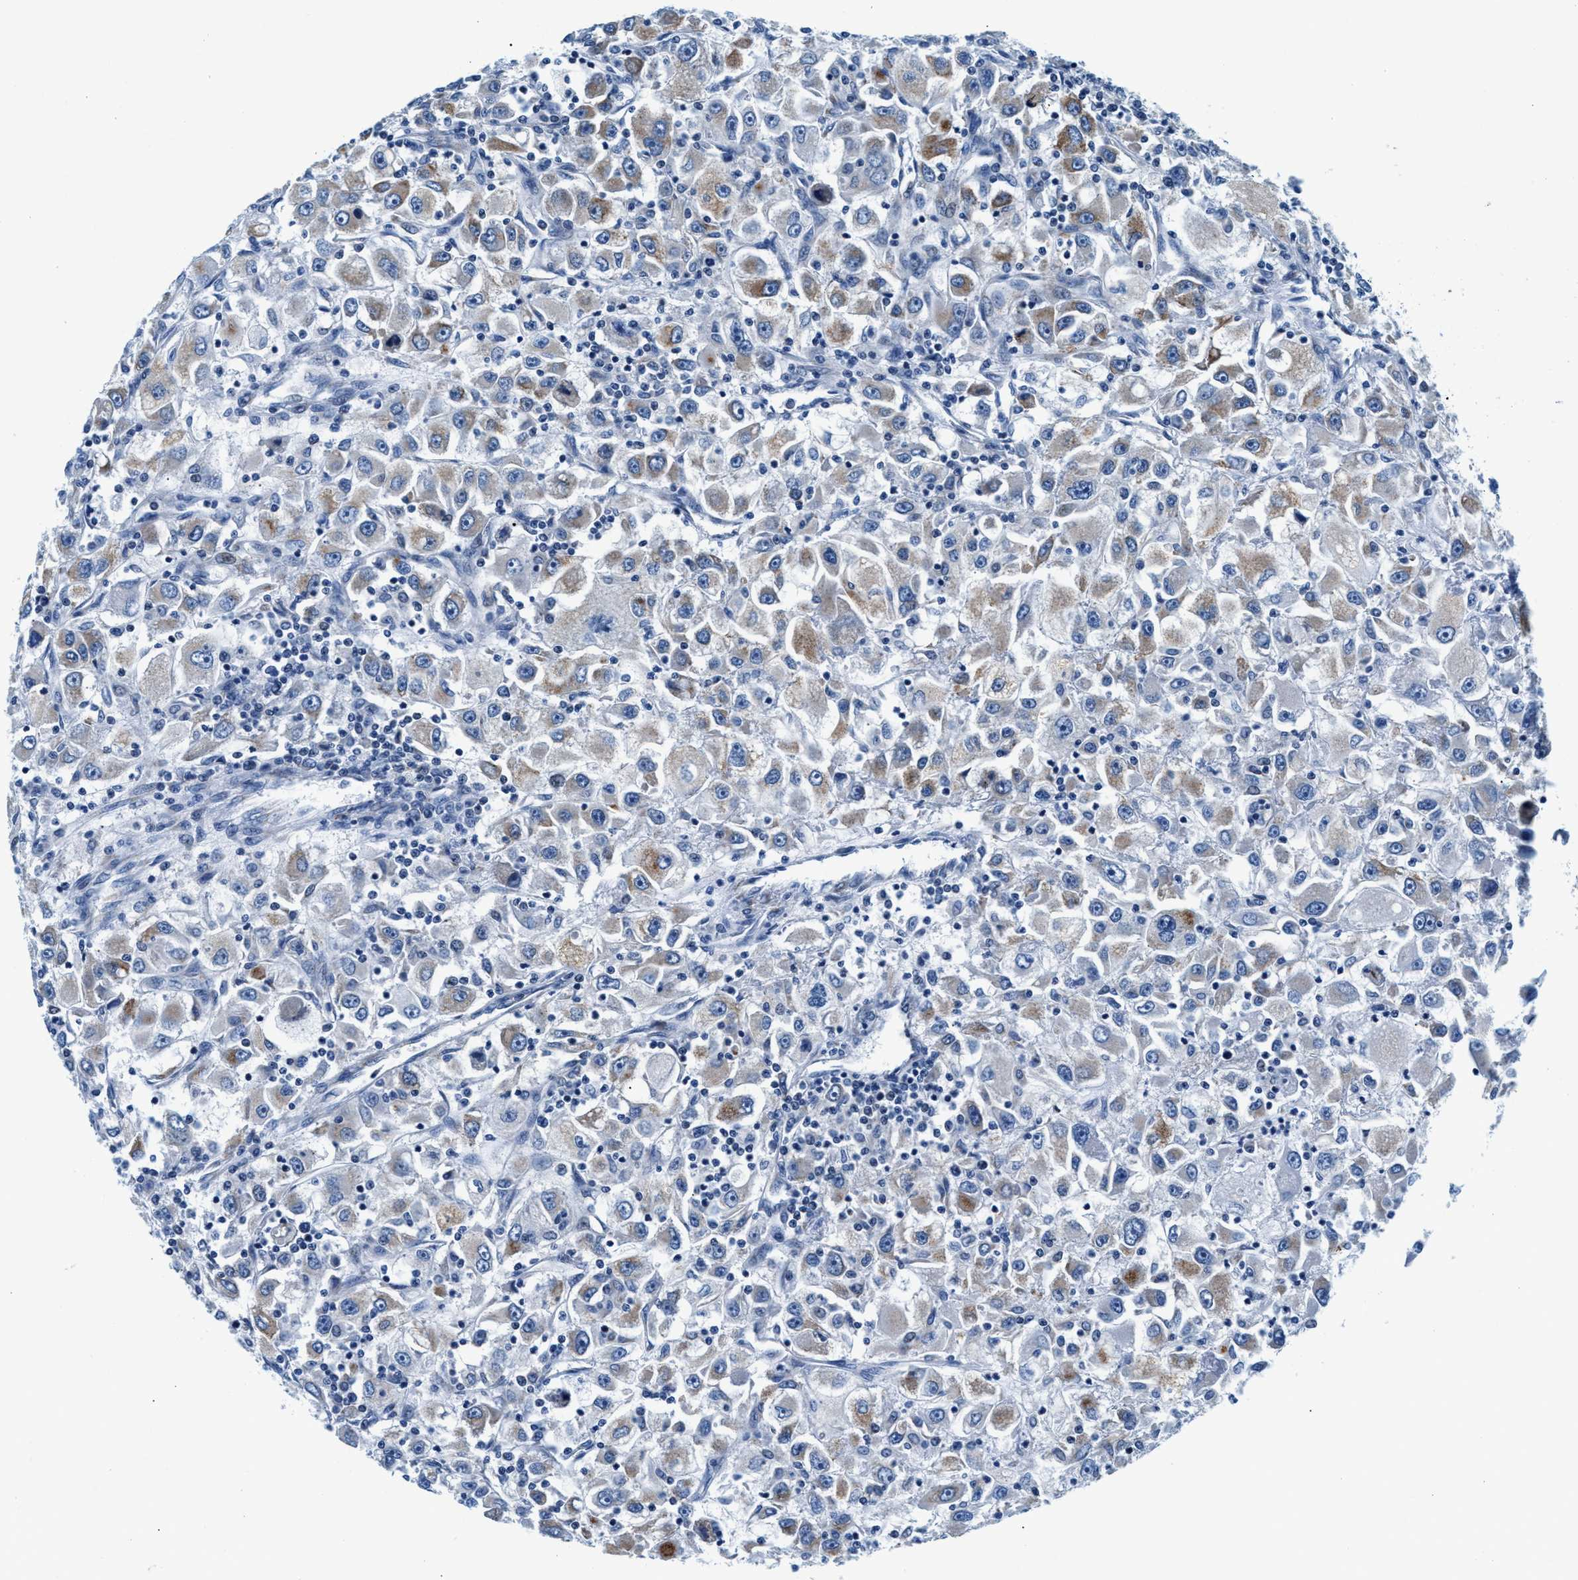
{"staining": {"intensity": "weak", "quantity": "25%-75%", "location": "cytoplasmic/membranous"}, "tissue": "renal cancer", "cell_type": "Tumor cells", "image_type": "cancer", "snomed": [{"axis": "morphology", "description": "Adenocarcinoma, NOS"}, {"axis": "topography", "description": "Kidney"}], "caption": "Immunohistochemistry (IHC) image of neoplastic tissue: human renal cancer (adenocarcinoma) stained using immunohistochemistry (IHC) exhibits low levels of weak protein expression localized specifically in the cytoplasmic/membranous of tumor cells, appearing as a cytoplasmic/membranous brown color.", "gene": "VPS53", "patient": {"sex": "female", "age": 52}}